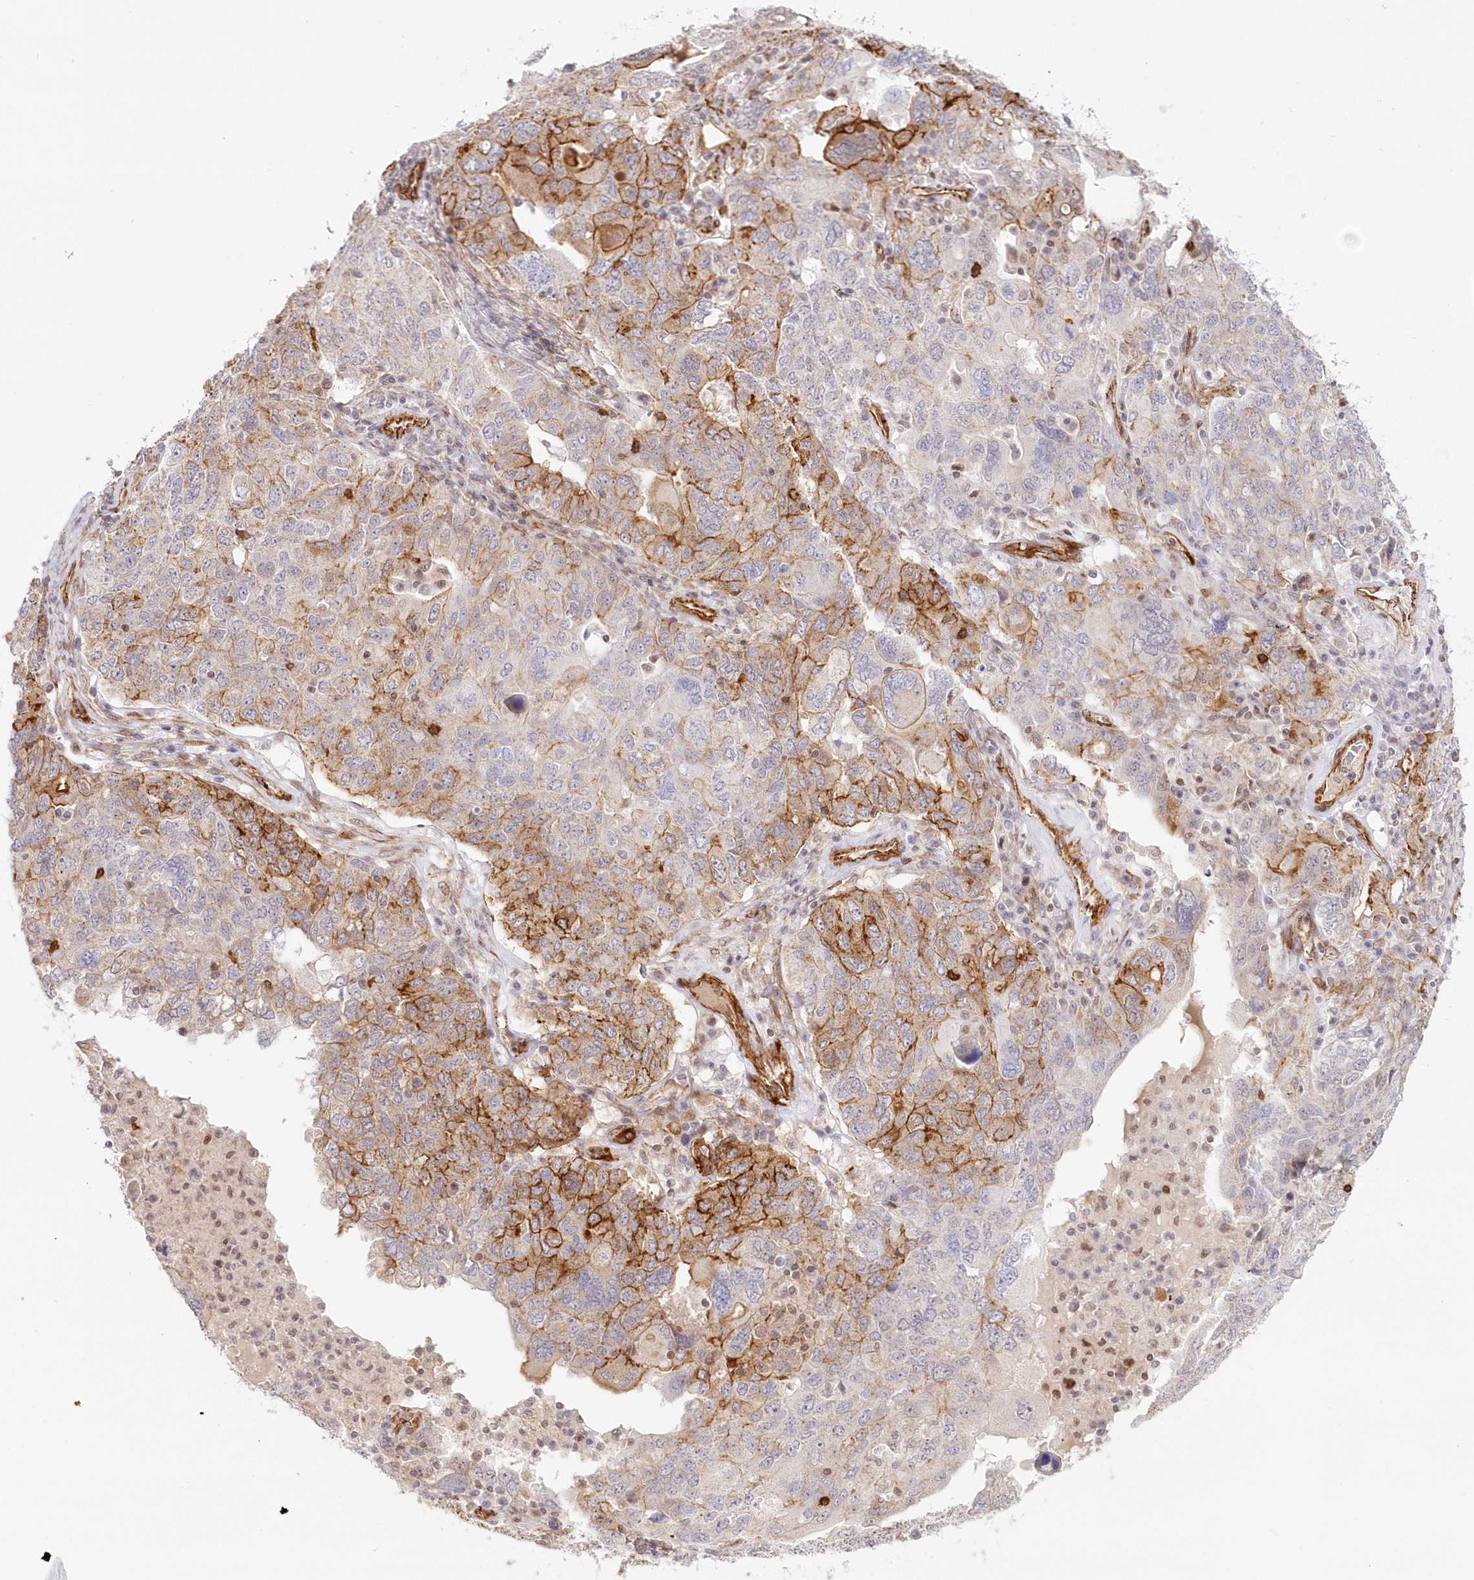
{"staining": {"intensity": "moderate", "quantity": "25%-75%", "location": "cytoplasmic/membranous"}, "tissue": "ovarian cancer", "cell_type": "Tumor cells", "image_type": "cancer", "snomed": [{"axis": "morphology", "description": "Carcinoma, endometroid"}, {"axis": "topography", "description": "Ovary"}], "caption": "Immunohistochemical staining of human ovarian endometroid carcinoma reveals medium levels of moderate cytoplasmic/membranous protein positivity in approximately 25%-75% of tumor cells.", "gene": "AFAP1L2", "patient": {"sex": "female", "age": 62}}